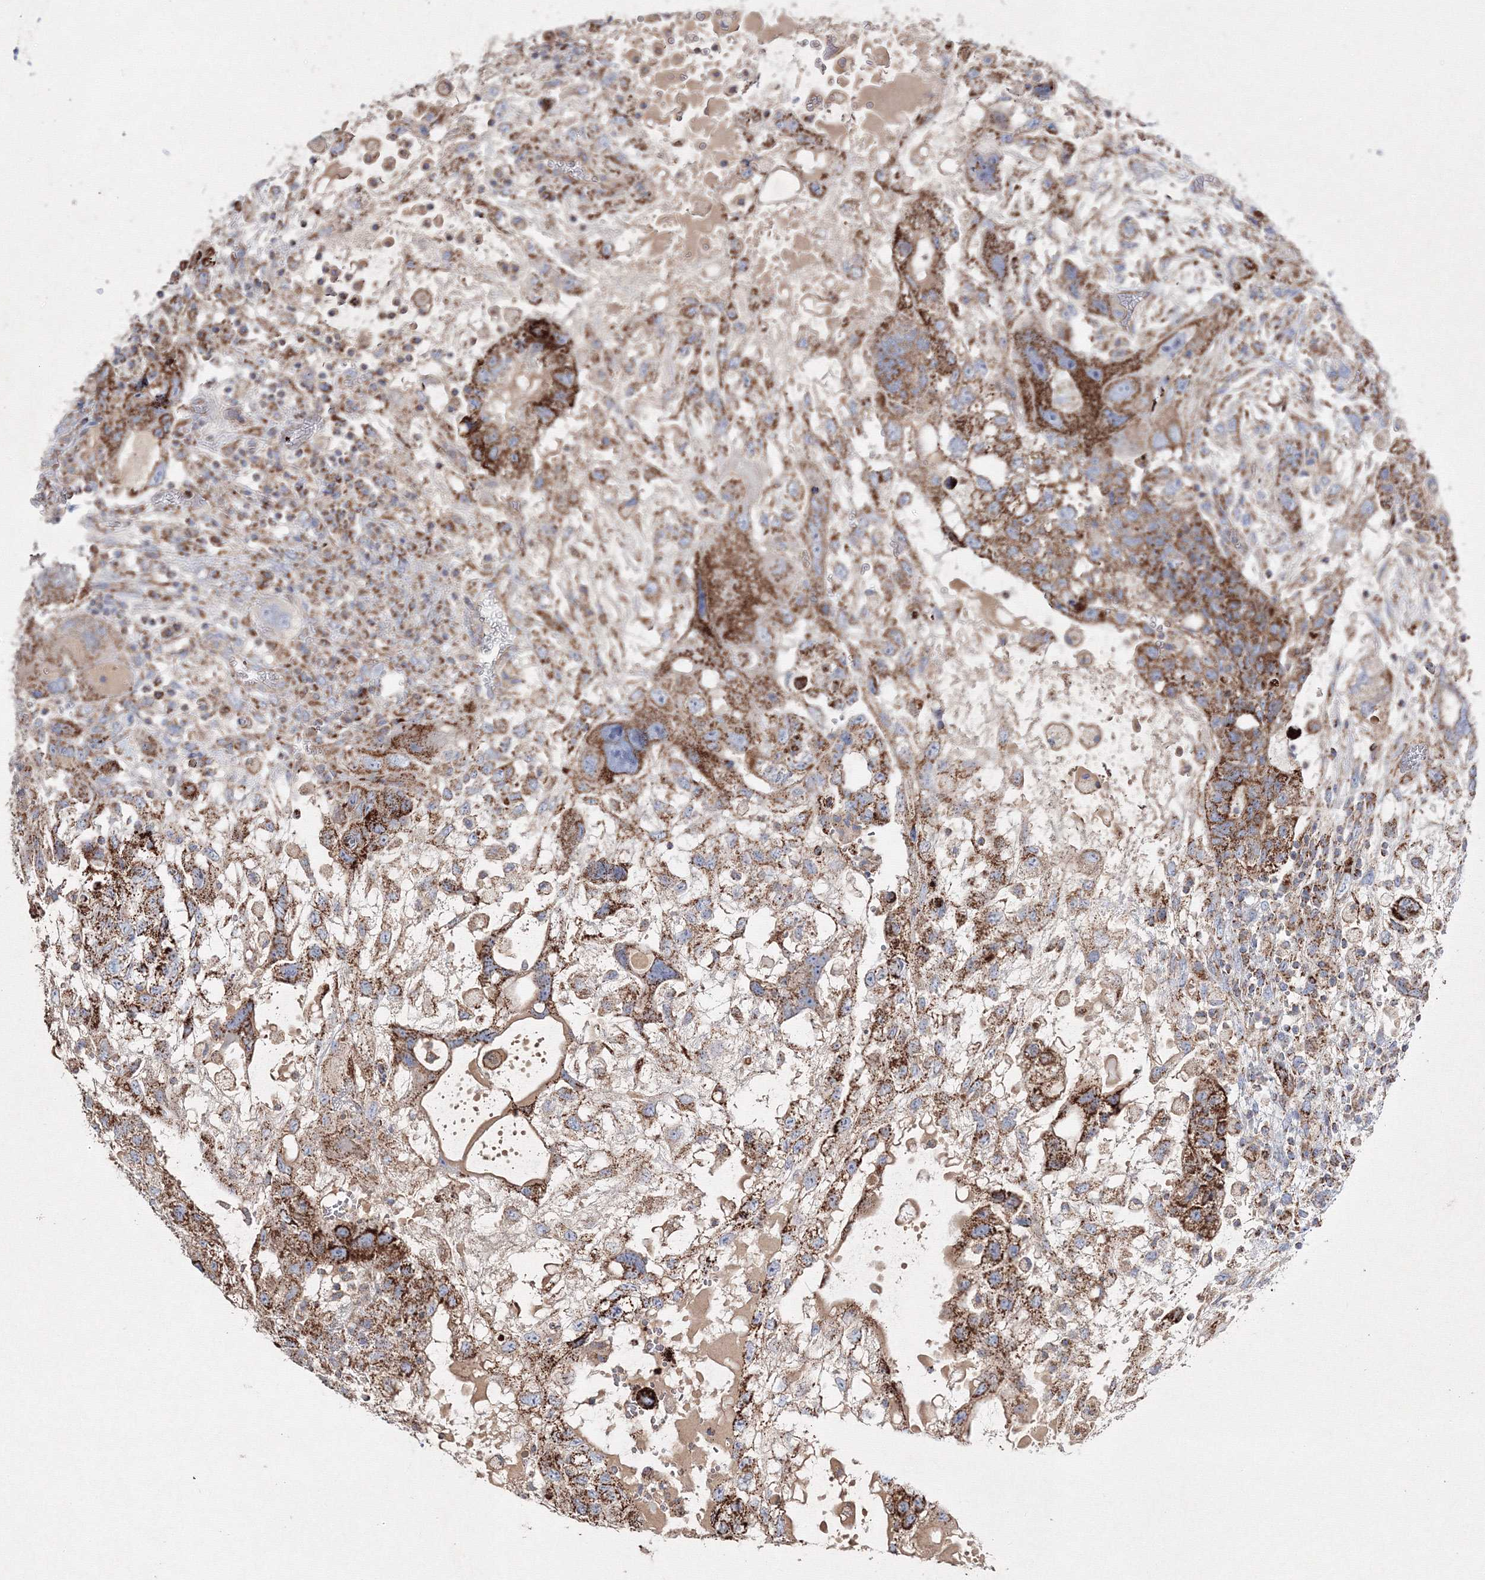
{"staining": {"intensity": "strong", "quantity": ">75%", "location": "cytoplasmic/membranous"}, "tissue": "testis cancer", "cell_type": "Tumor cells", "image_type": "cancer", "snomed": [{"axis": "morphology", "description": "Carcinoma, Embryonal, NOS"}, {"axis": "topography", "description": "Testis"}], "caption": "Protein staining of embryonal carcinoma (testis) tissue demonstrates strong cytoplasmic/membranous staining in approximately >75% of tumor cells.", "gene": "IGSF9", "patient": {"sex": "male", "age": 36}}